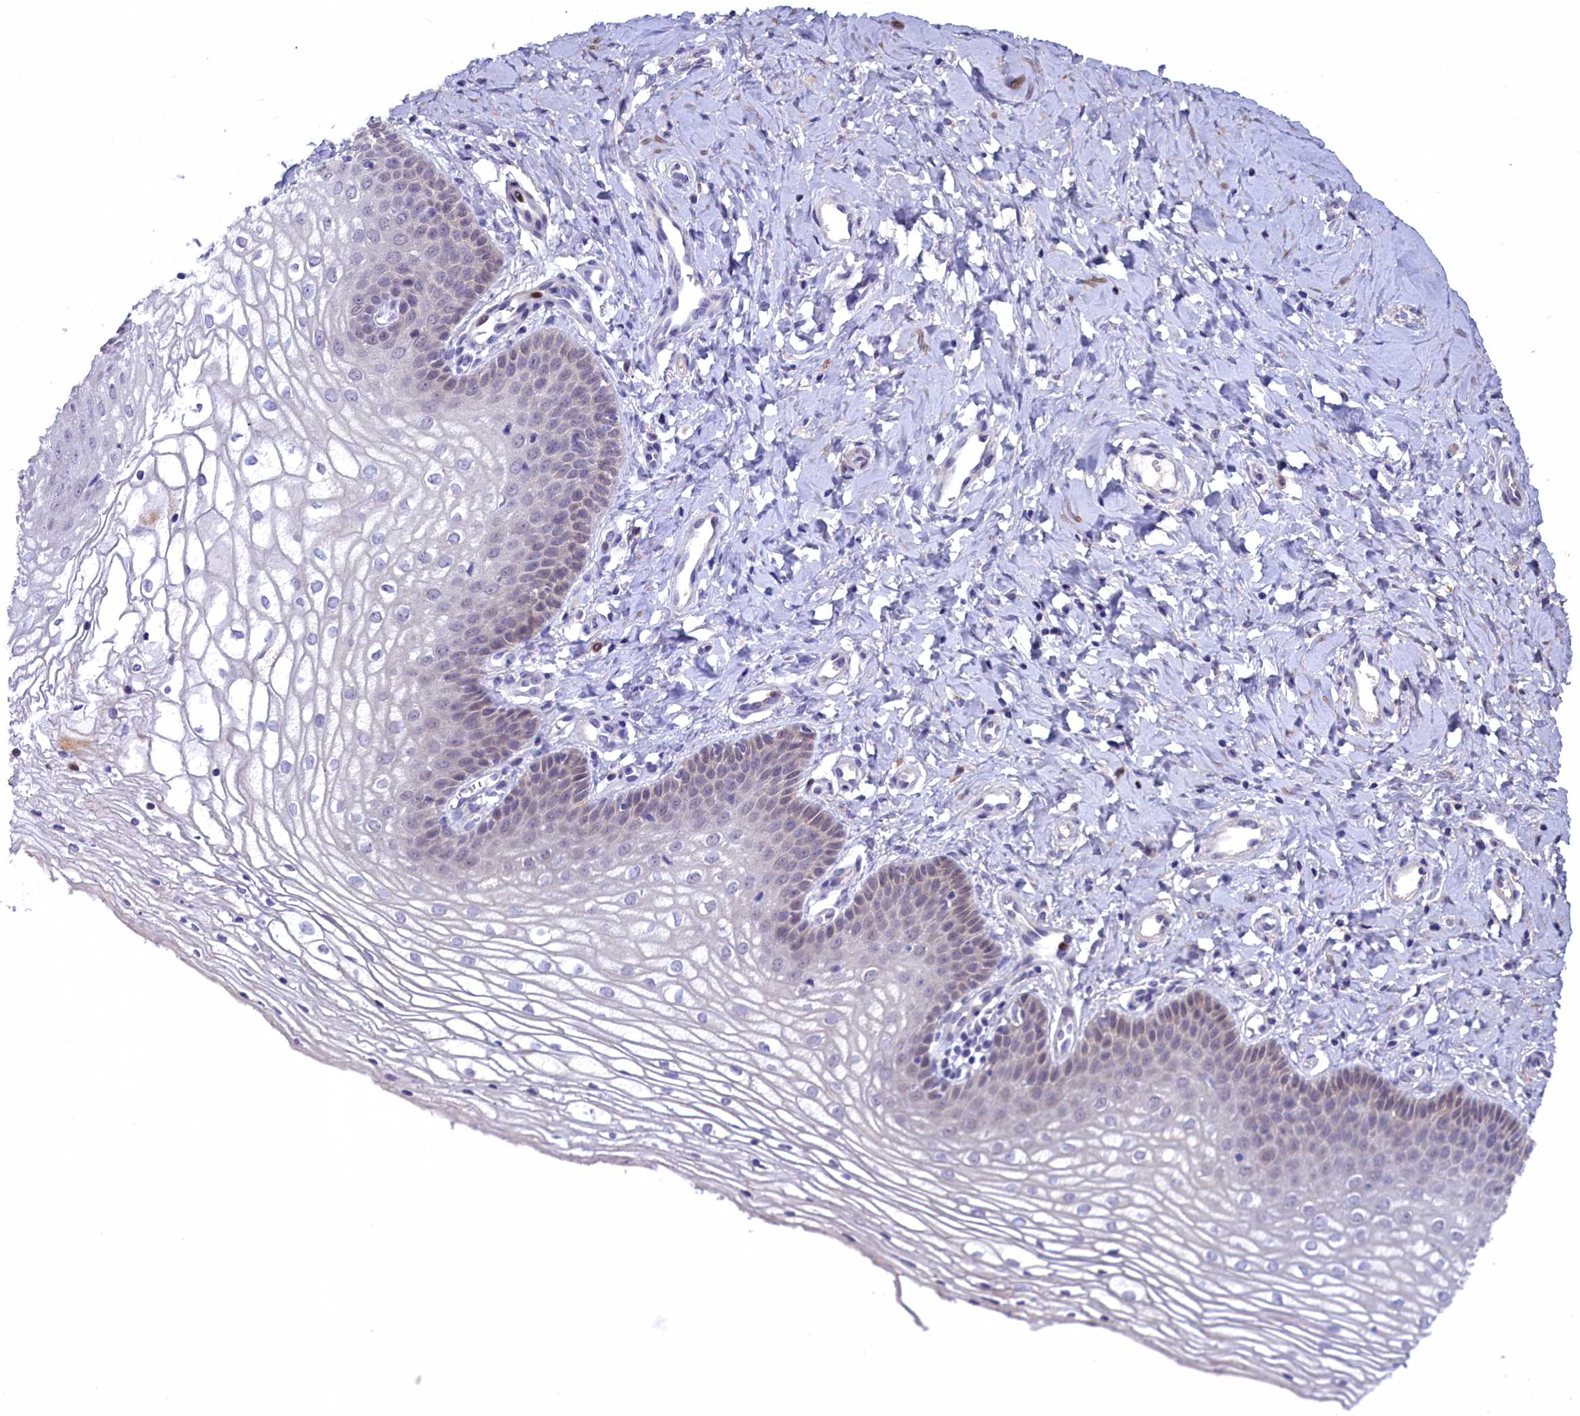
{"staining": {"intensity": "weak", "quantity": "<25%", "location": "nuclear"}, "tissue": "vagina", "cell_type": "Squamous epithelial cells", "image_type": "normal", "snomed": [{"axis": "morphology", "description": "Normal tissue, NOS"}, {"axis": "topography", "description": "Vagina"}], "caption": "Image shows no significant protein positivity in squamous epithelial cells of benign vagina. (Brightfield microscopy of DAB immunohistochemistry (IHC) at high magnification).", "gene": "SLC39A6", "patient": {"sex": "female", "age": 68}}